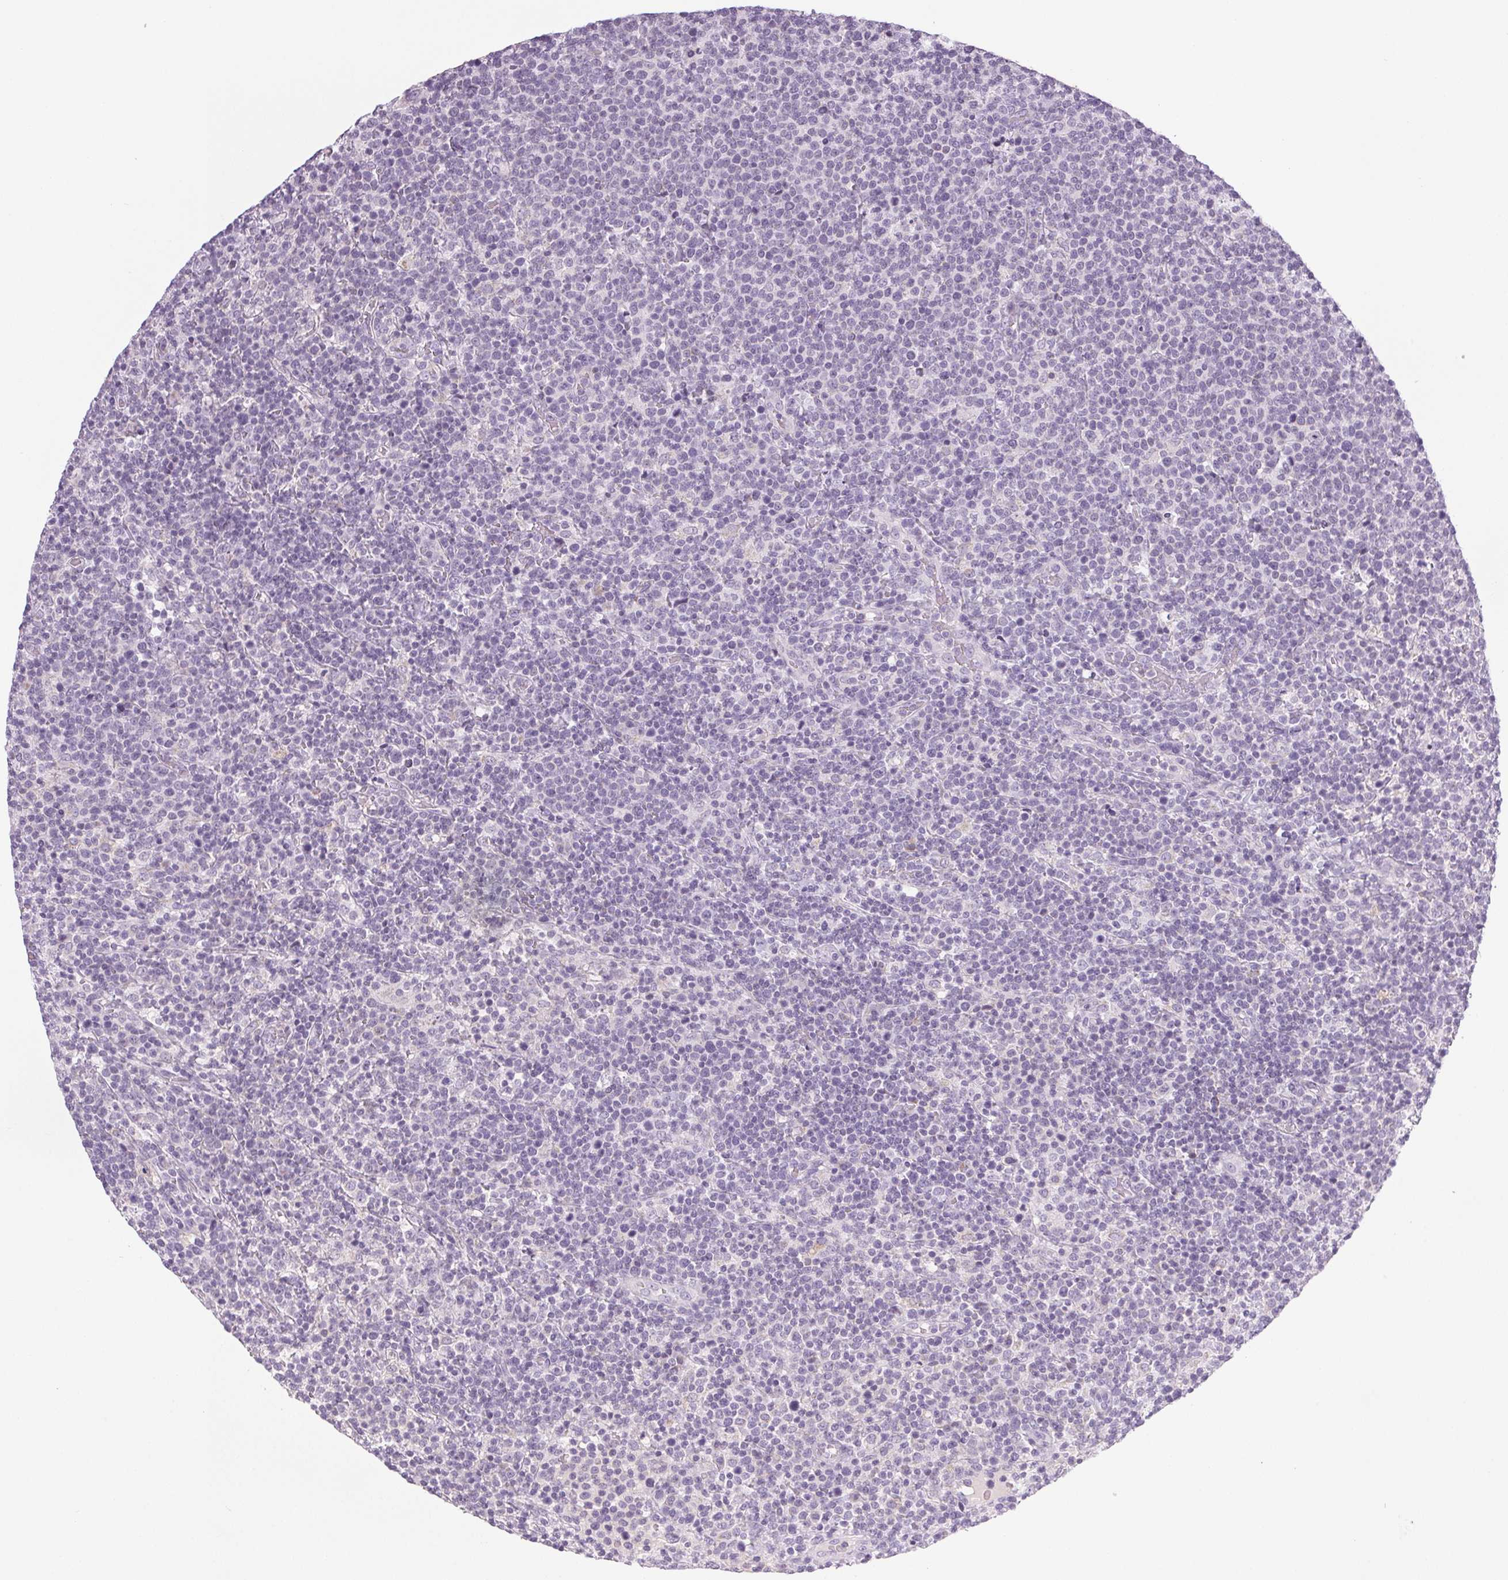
{"staining": {"intensity": "negative", "quantity": "none", "location": "none"}, "tissue": "lymphoma", "cell_type": "Tumor cells", "image_type": "cancer", "snomed": [{"axis": "morphology", "description": "Malignant lymphoma, non-Hodgkin's type, High grade"}, {"axis": "topography", "description": "Lymph node"}], "caption": "Micrograph shows no significant protein positivity in tumor cells of lymphoma.", "gene": "COL7A1", "patient": {"sex": "male", "age": 61}}